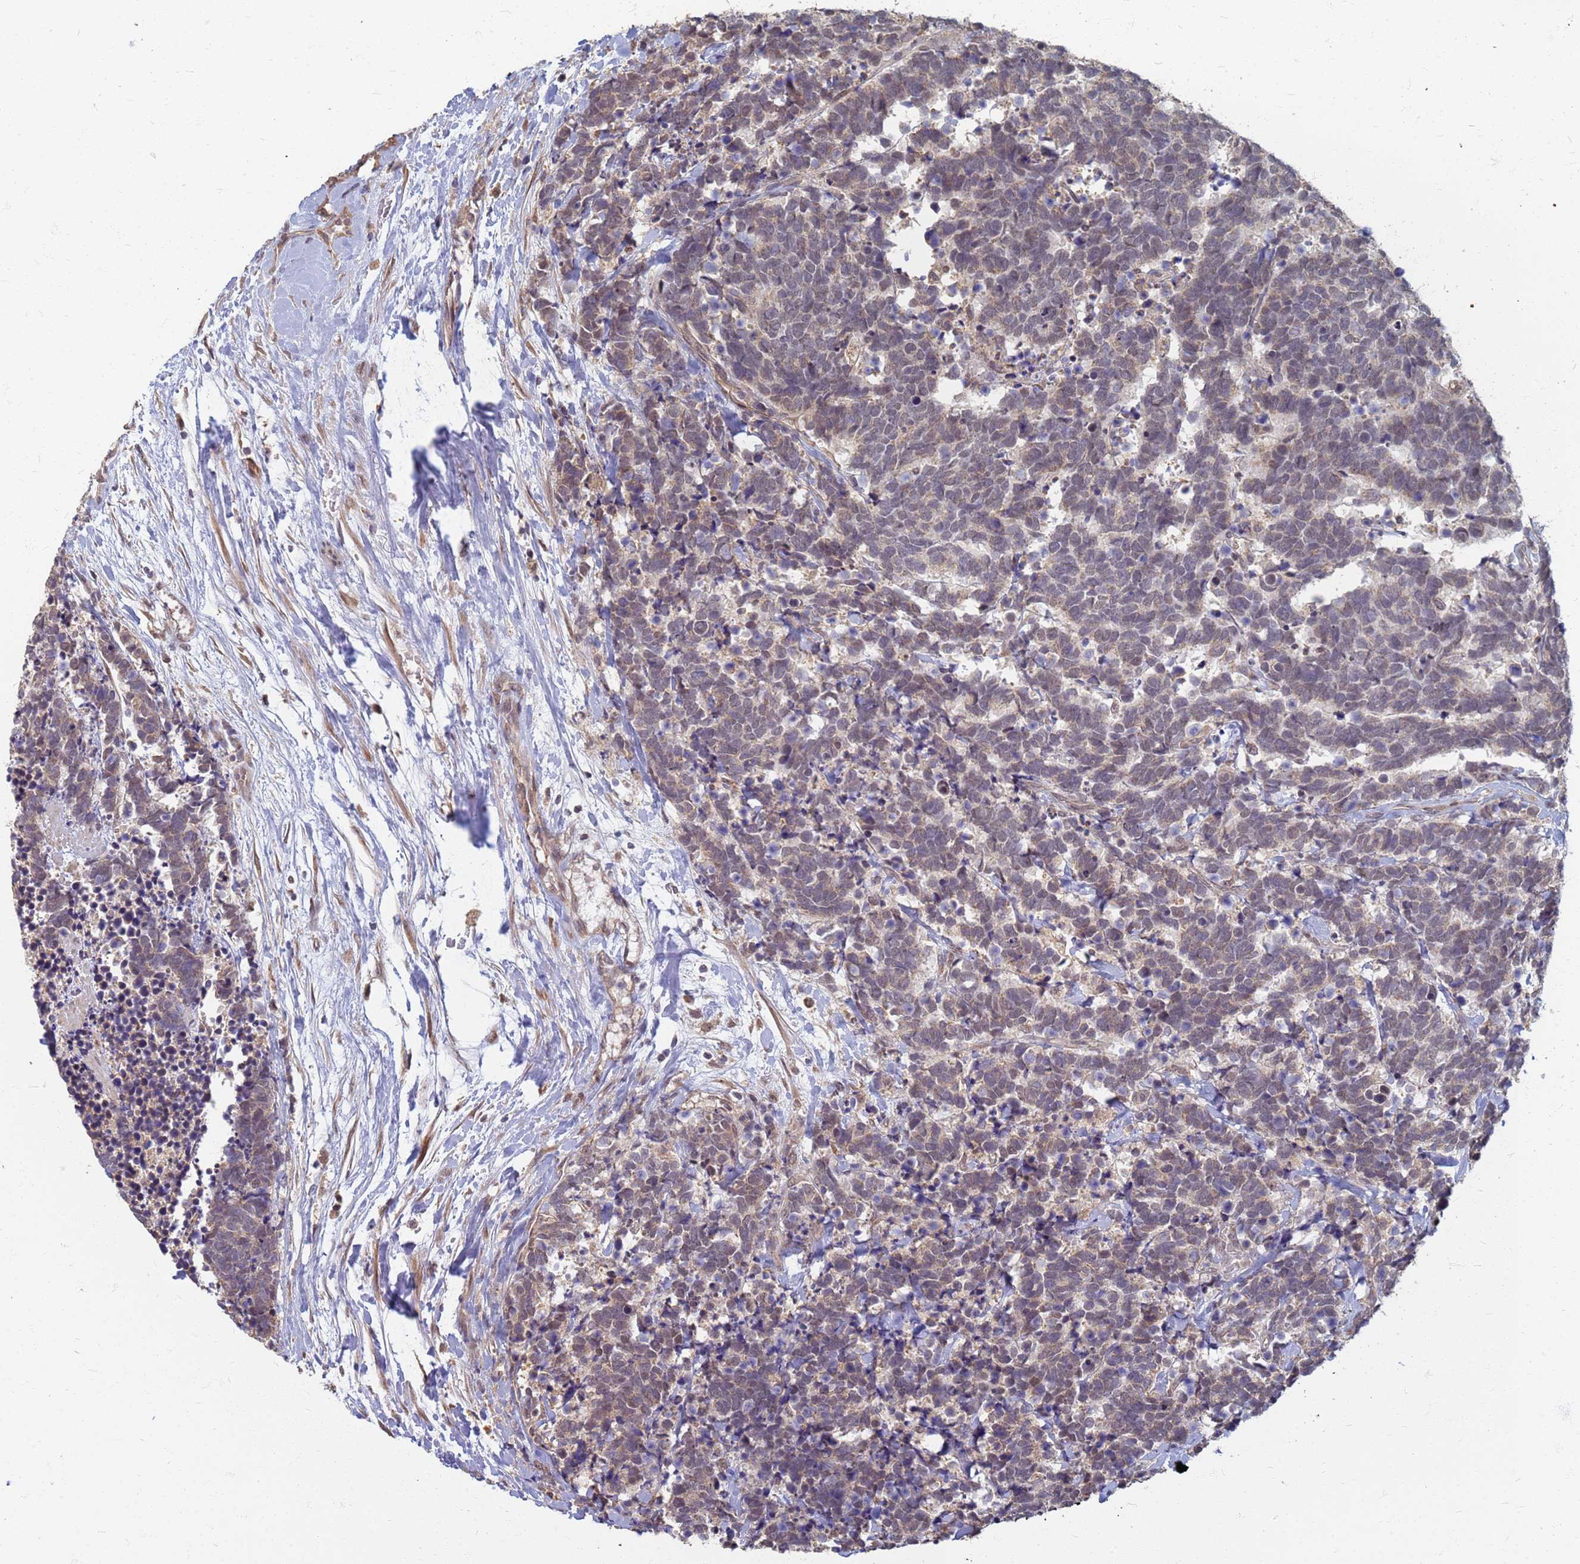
{"staining": {"intensity": "weak", "quantity": "25%-75%", "location": "cytoplasmic/membranous"}, "tissue": "carcinoid", "cell_type": "Tumor cells", "image_type": "cancer", "snomed": [{"axis": "morphology", "description": "Carcinoma, NOS"}, {"axis": "morphology", "description": "Carcinoid, malignant, NOS"}, {"axis": "topography", "description": "Prostate"}], "caption": "Immunohistochemistry (DAB) staining of carcinoma shows weak cytoplasmic/membranous protein positivity in approximately 25%-75% of tumor cells. (DAB IHC, brown staining for protein, blue staining for nuclei).", "gene": "ITGB4", "patient": {"sex": "male", "age": 57}}